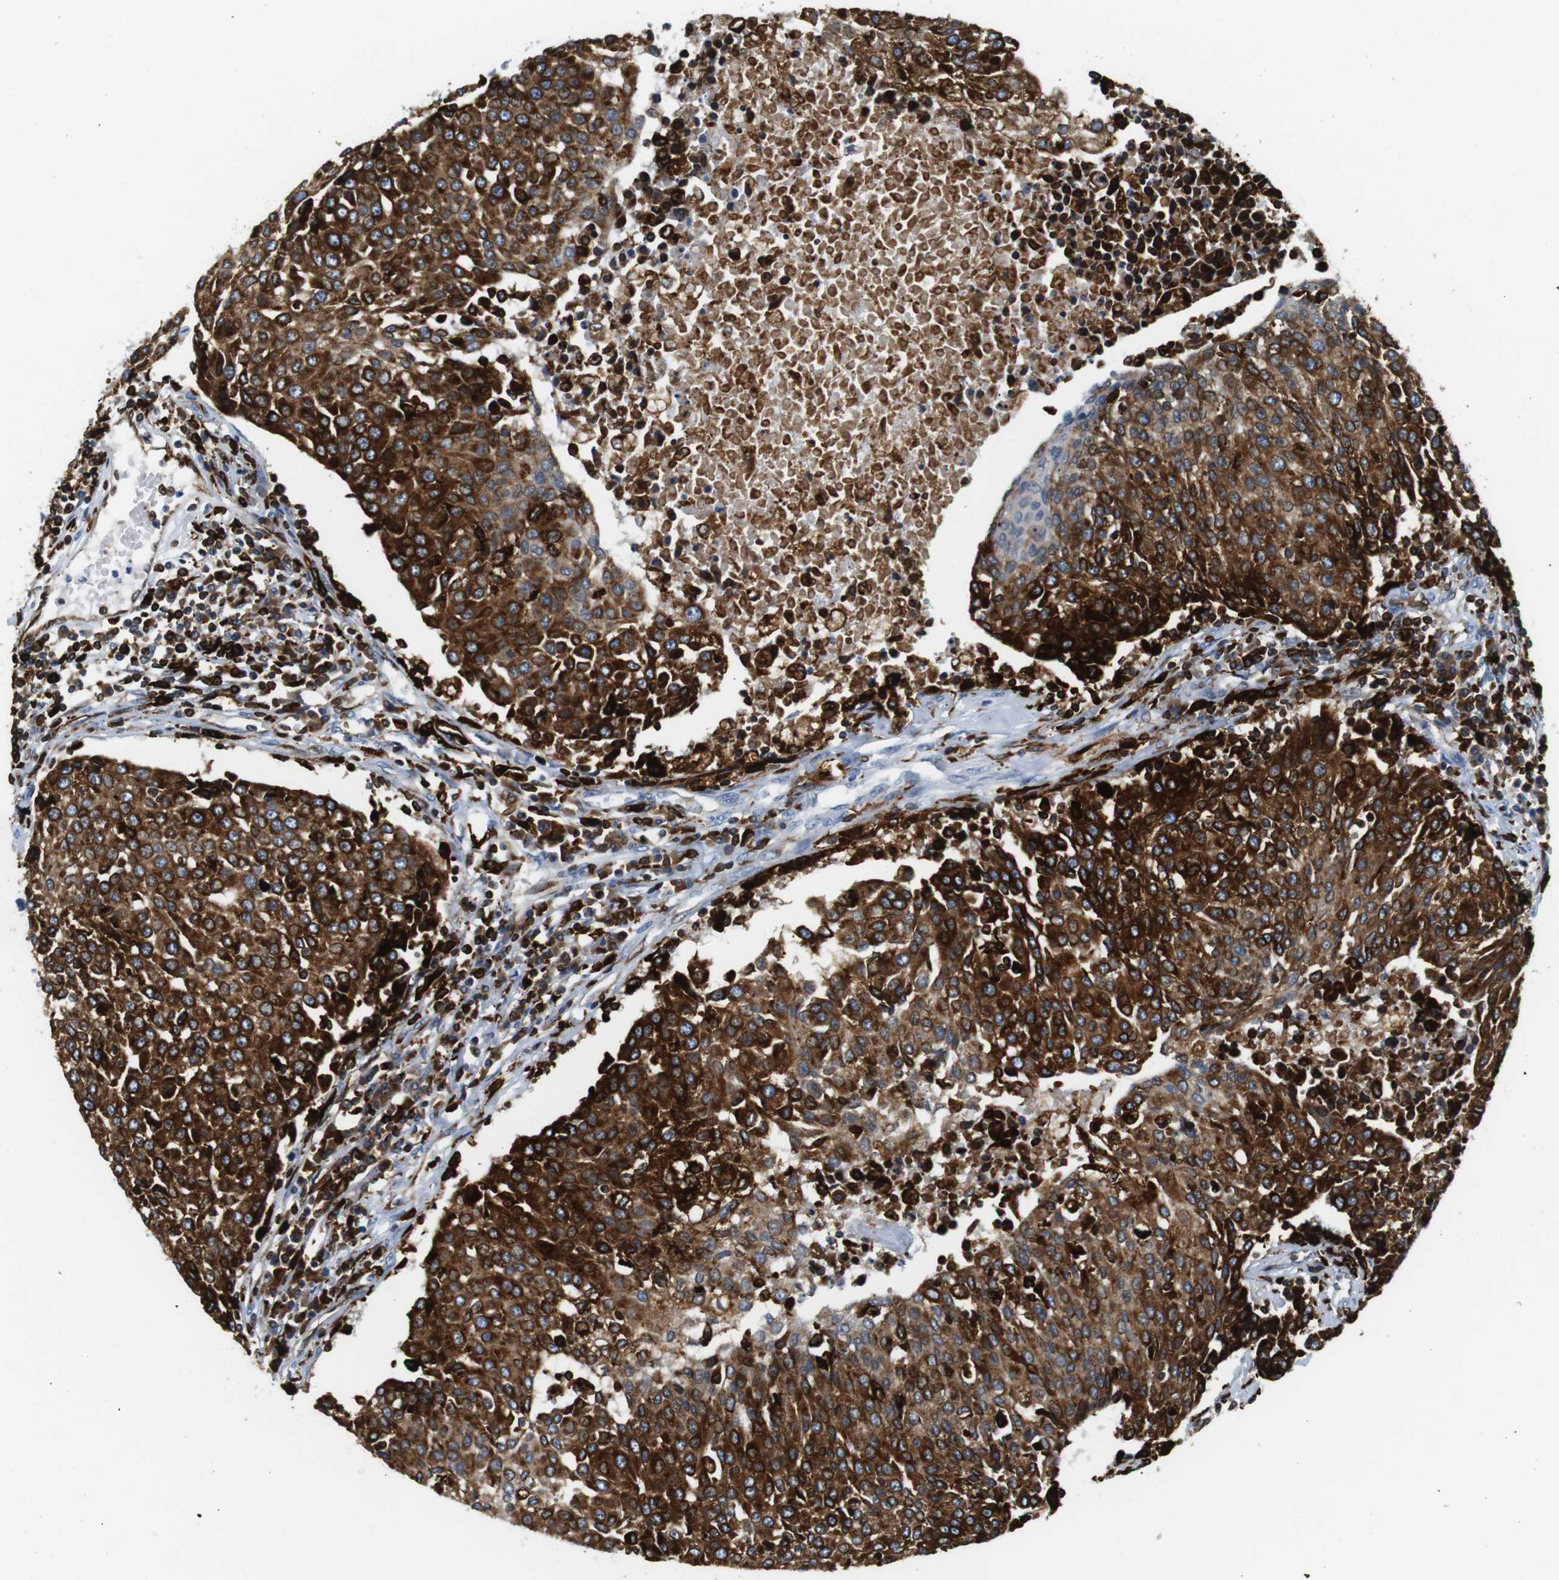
{"staining": {"intensity": "strong", "quantity": ">75%", "location": "cytoplasmic/membranous"}, "tissue": "urothelial cancer", "cell_type": "Tumor cells", "image_type": "cancer", "snomed": [{"axis": "morphology", "description": "Urothelial carcinoma, High grade"}, {"axis": "topography", "description": "Urinary bladder"}], "caption": "Protein expression analysis of urothelial carcinoma (high-grade) exhibits strong cytoplasmic/membranous staining in approximately >75% of tumor cells. The staining was performed using DAB, with brown indicating positive protein expression. Nuclei are stained blue with hematoxylin.", "gene": "CIITA", "patient": {"sex": "female", "age": 85}}